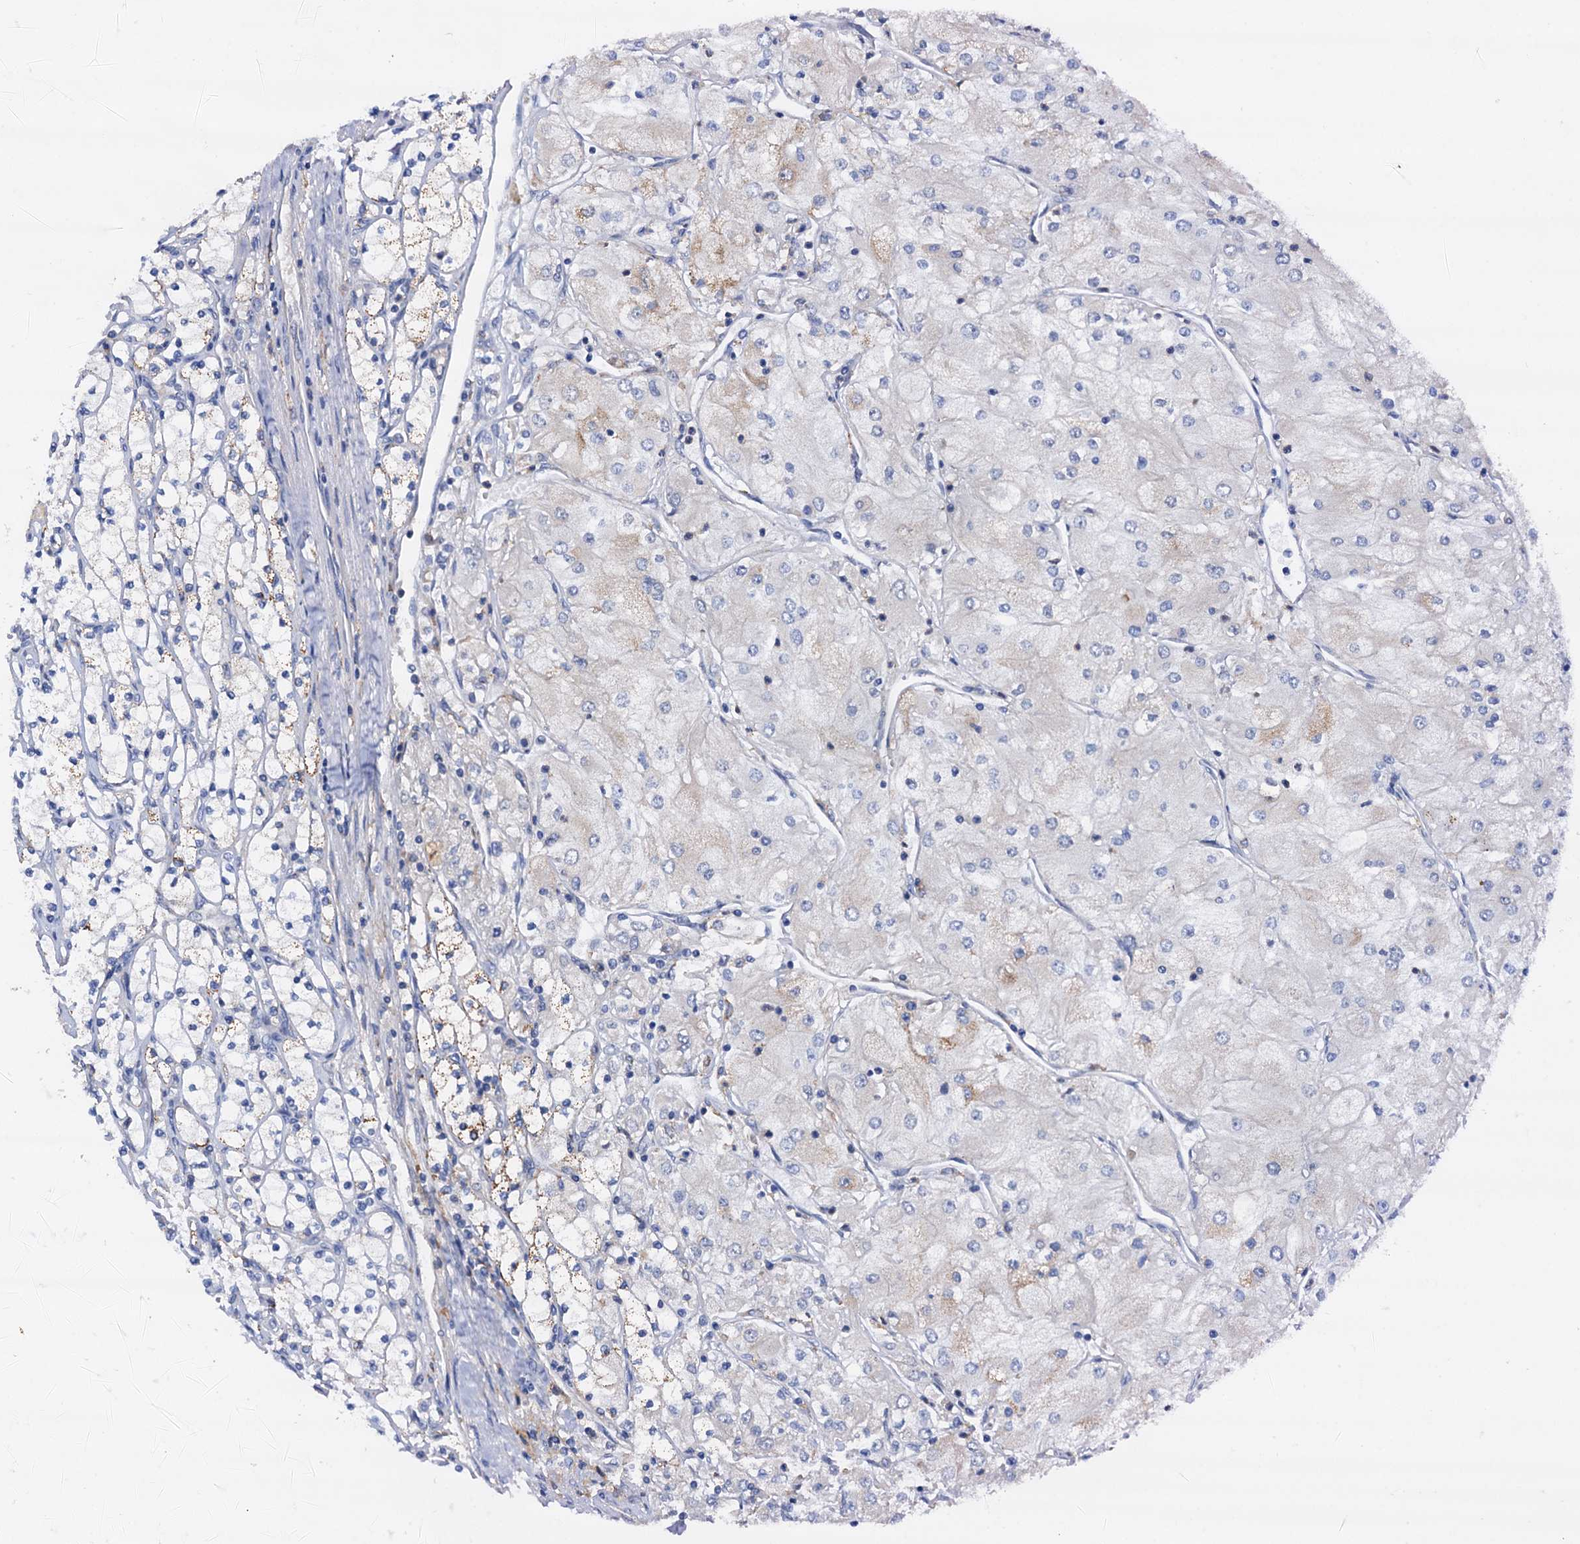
{"staining": {"intensity": "weak", "quantity": "<25%", "location": "cytoplasmic/membranous"}, "tissue": "renal cancer", "cell_type": "Tumor cells", "image_type": "cancer", "snomed": [{"axis": "morphology", "description": "Adenocarcinoma, NOS"}, {"axis": "topography", "description": "Kidney"}], "caption": "High magnification brightfield microscopy of renal cancer (adenocarcinoma) stained with DAB (brown) and counterstained with hematoxylin (blue): tumor cells show no significant positivity.", "gene": "RASSF9", "patient": {"sex": "male", "age": 80}}